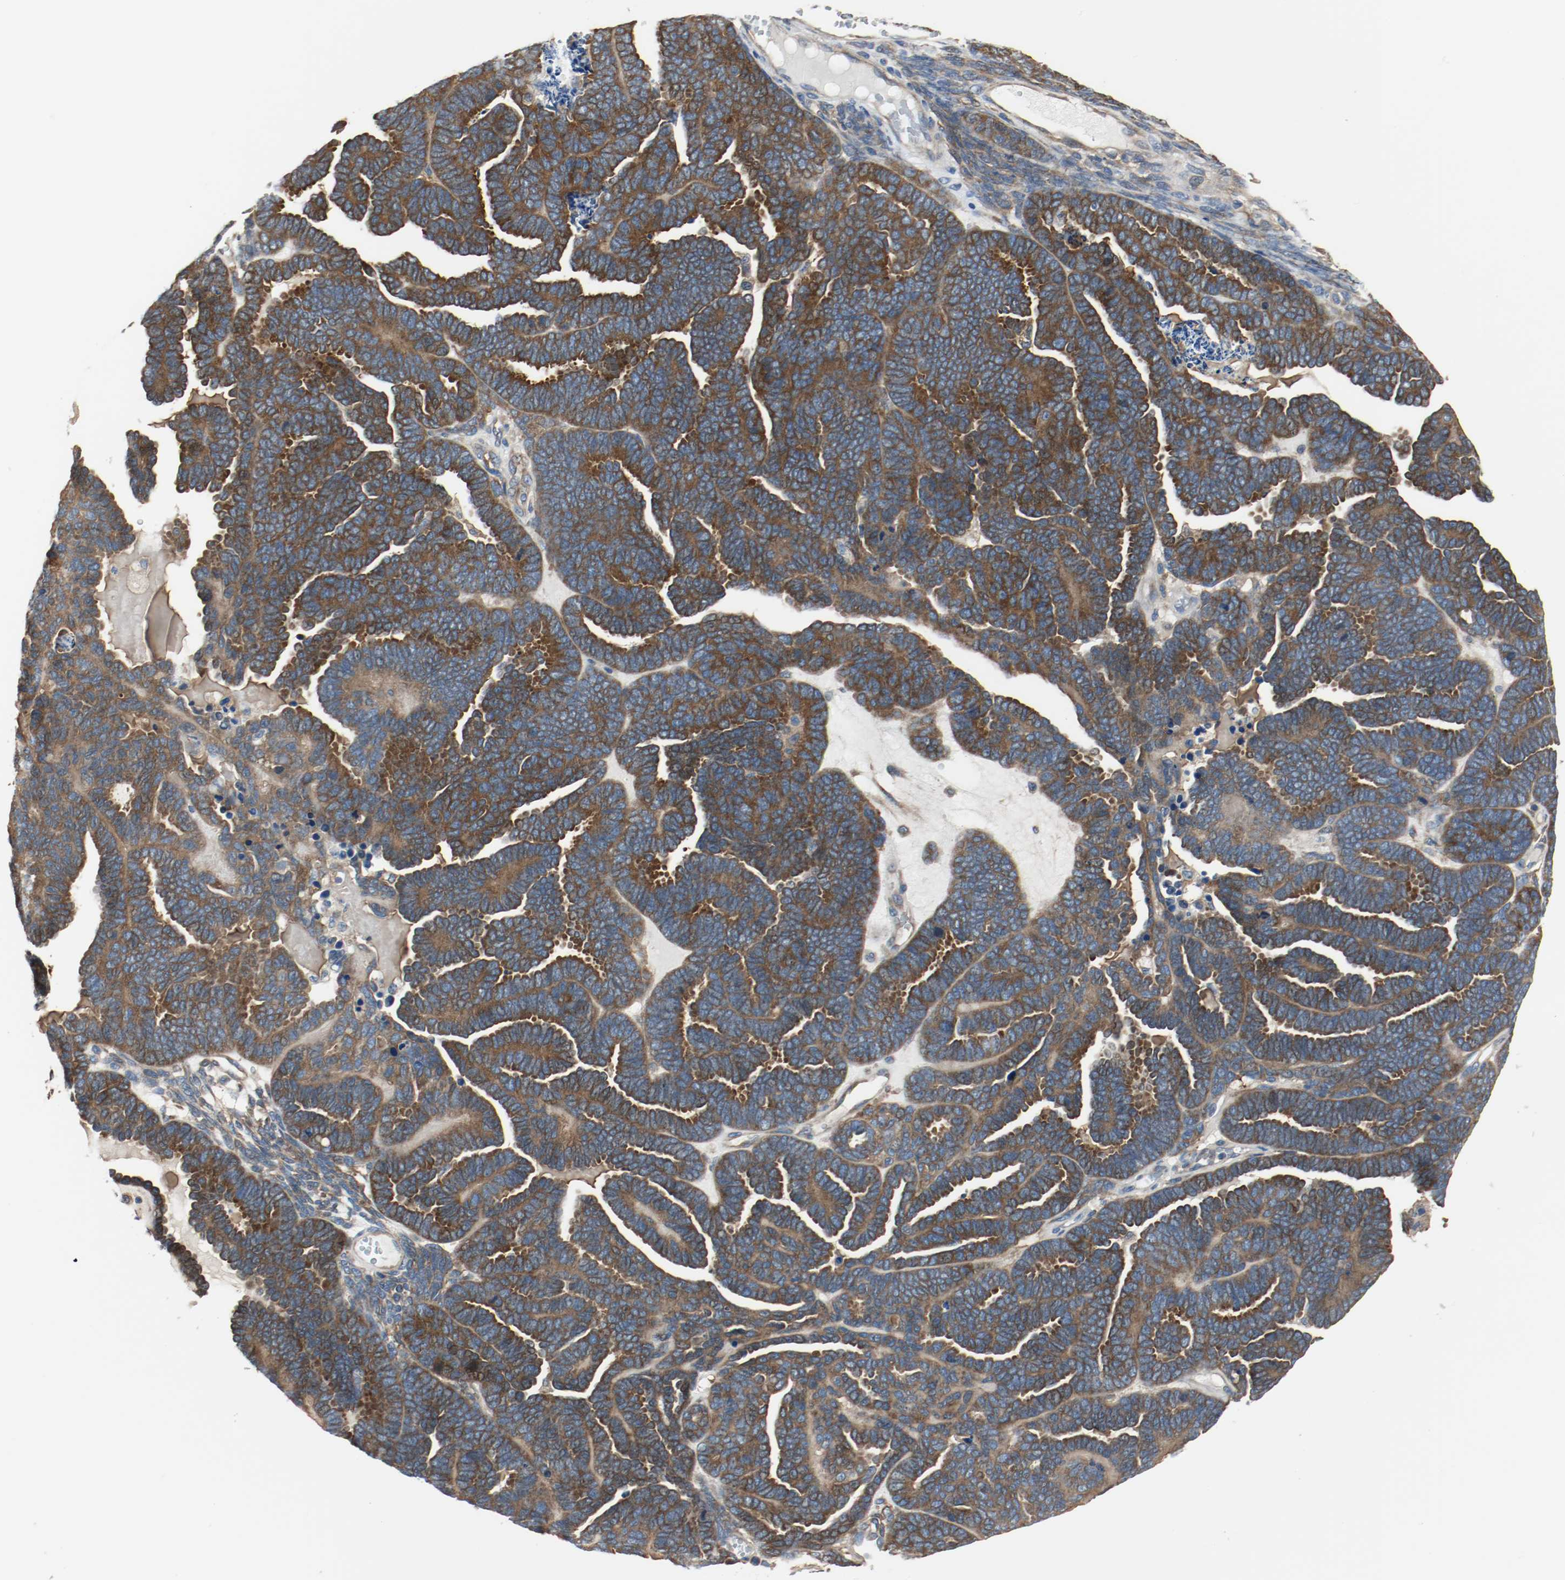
{"staining": {"intensity": "strong", "quantity": ">75%", "location": "cytoplasmic/membranous"}, "tissue": "endometrial cancer", "cell_type": "Tumor cells", "image_type": "cancer", "snomed": [{"axis": "morphology", "description": "Neoplasm, malignant, NOS"}, {"axis": "topography", "description": "Endometrium"}], "caption": "Brown immunohistochemical staining in human malignant neoplasm (endometrial) reveals strong cytoplasmic/membranous positivity in about >75% of tumor cells.", "gene": "HGS", "patient": {"sex": "female", "age": 74}}